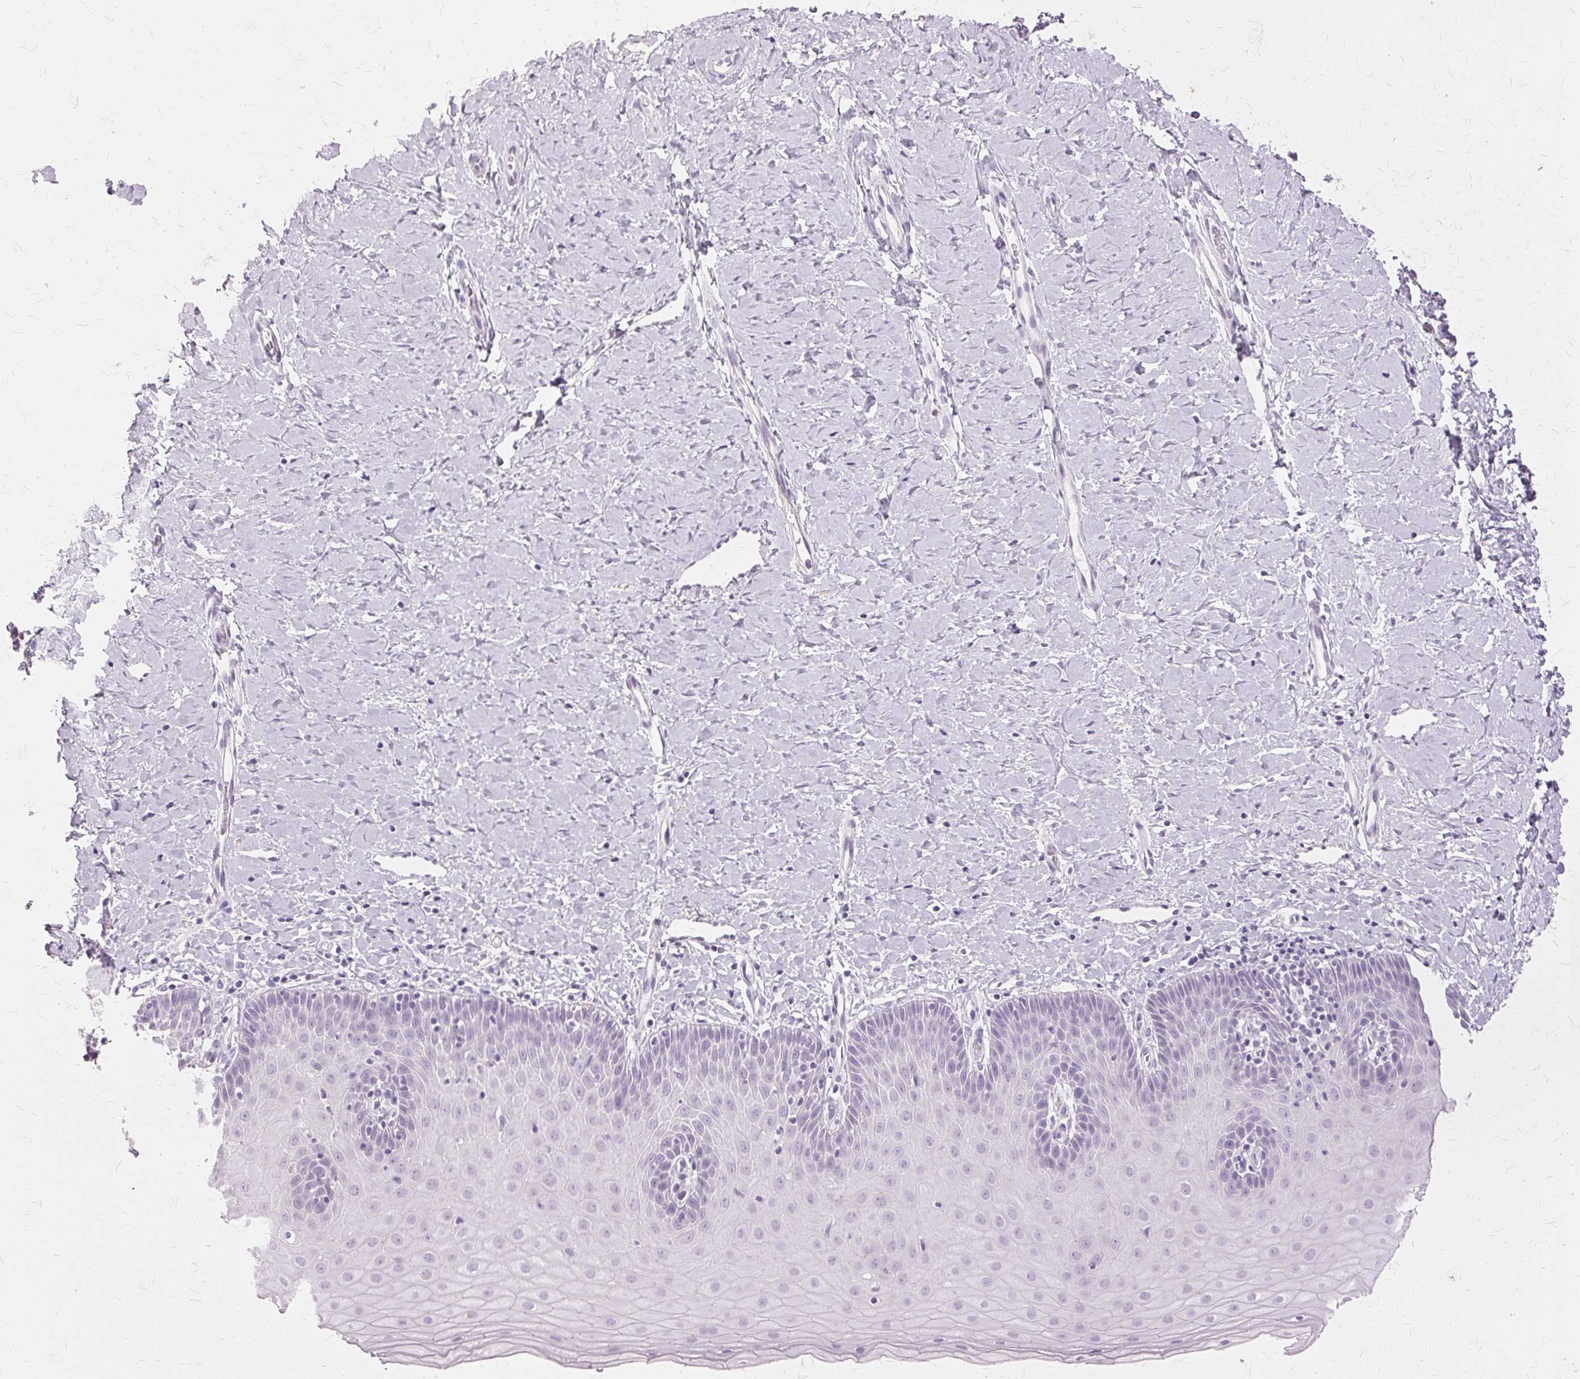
{"staining": {"intensity": "negative", "quantity": "none", "location": "none"}, "tissue": "cervix", "cell_type": "Glandular cells", "image_type": "normal", "snomed": [{"axis": "morphology", "description": "Normal tissue, NOS"}, {"axis": "topography", "description": "Cervix"}], "caption": "This is an immunohistochemistry histopathology image of normal cervix. There is no staining in glandular cells.", "gene": "SLC45A3", "patient": {"sex": "female", "age": 37}}